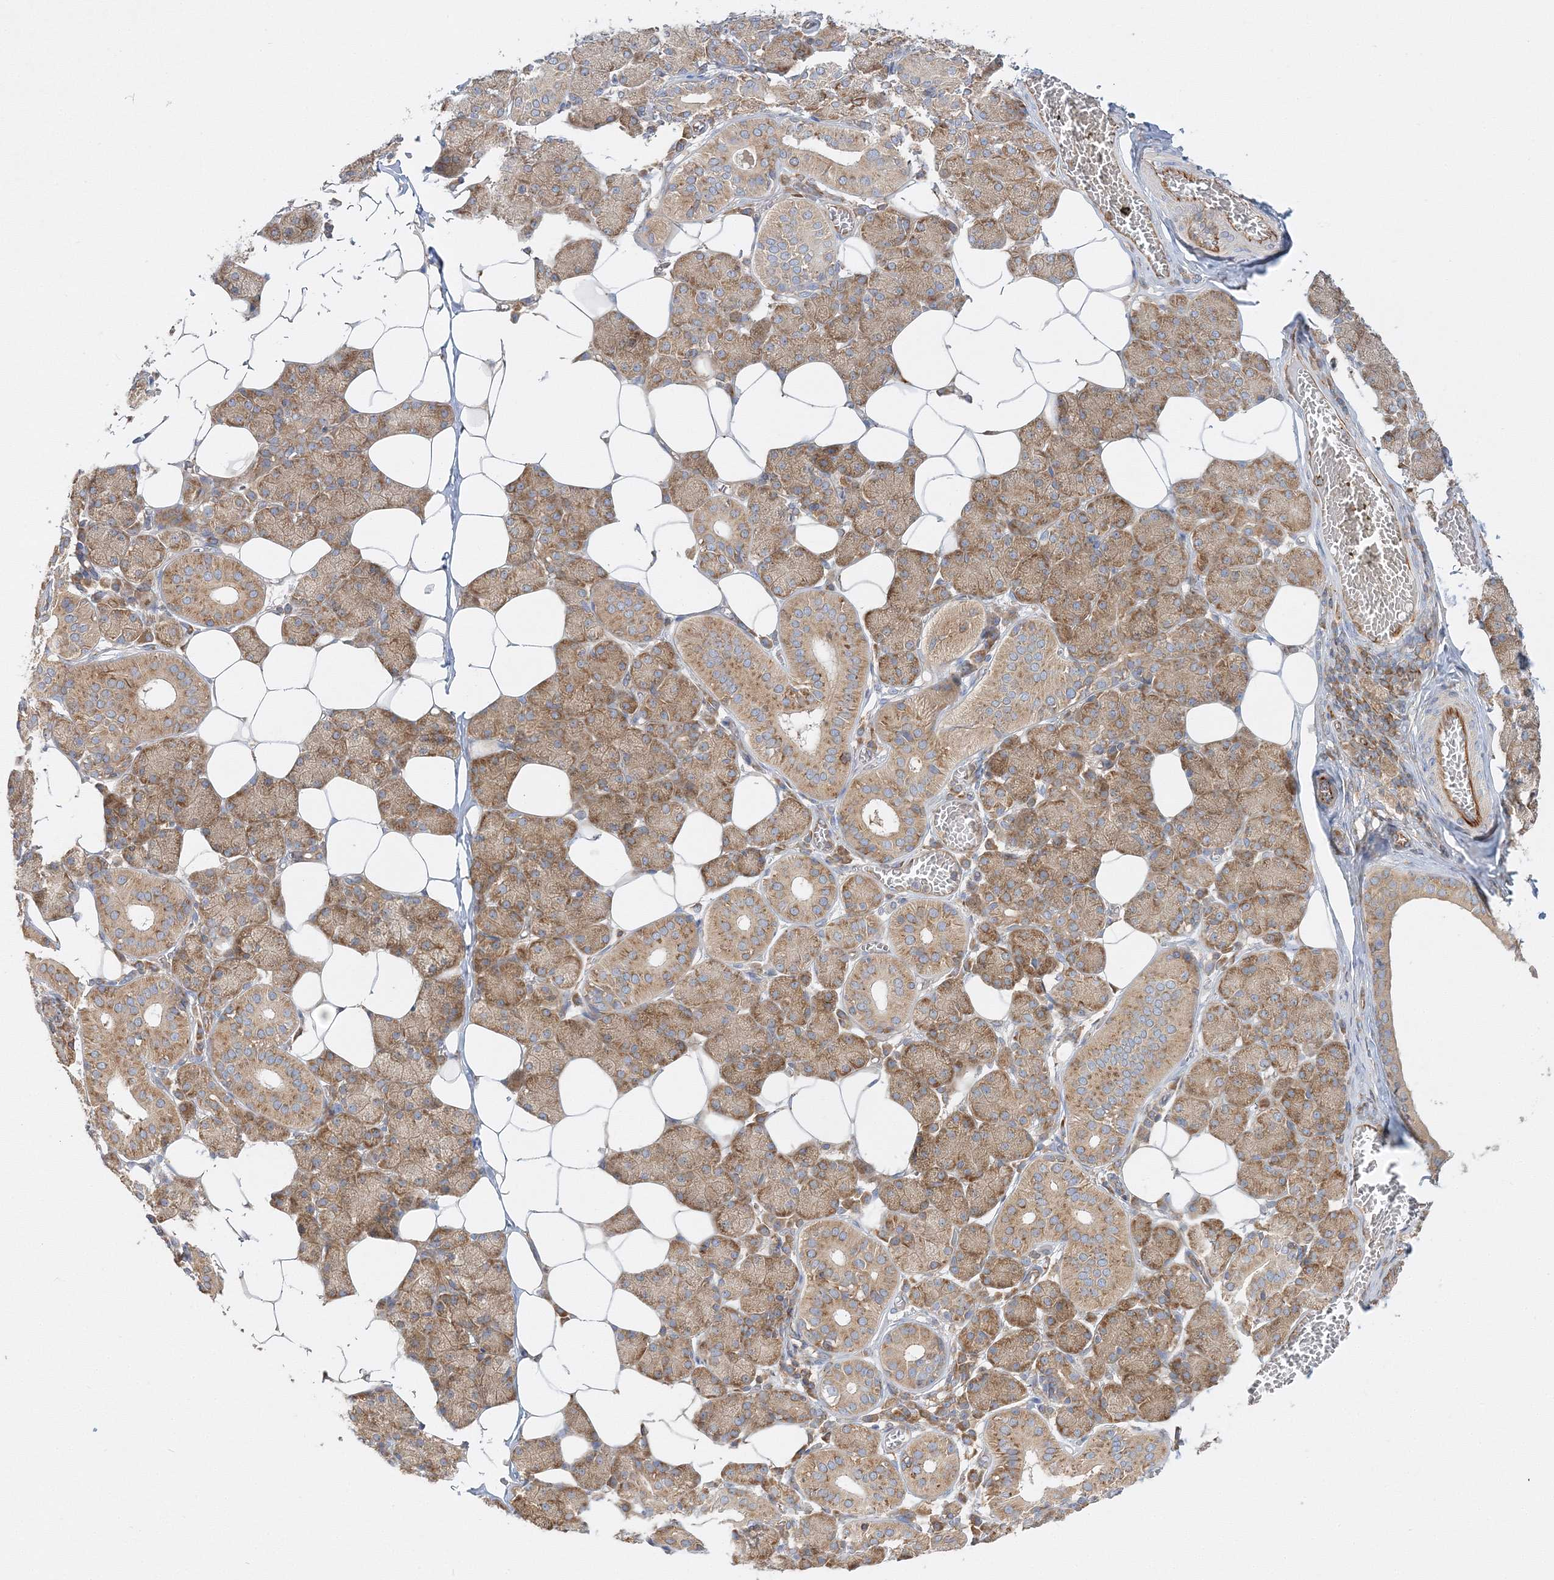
{"staining": {"intensity": "moderate", "quantity": ">75%", "location": "cytoplasmic/membranous"}, "tissue": "salivary gland", "cell_type": "Glandular cells", "image_type": "normal", "snomed": [{"axis": "morphology", "description": "Normal tissue, NOS"}, {"axis": "topography", "description": "Salivary gland"}], "caption": "Protein expression analysis of benign salivary gland reveals moderate cytoplasmic/membranous staining in approximately >75% of glandular cells. The protein of interest is shown in brown color, while the nuclei are stained blue.", "gene": "WDR37", "patient": {"sex": "female", "age": 33}}